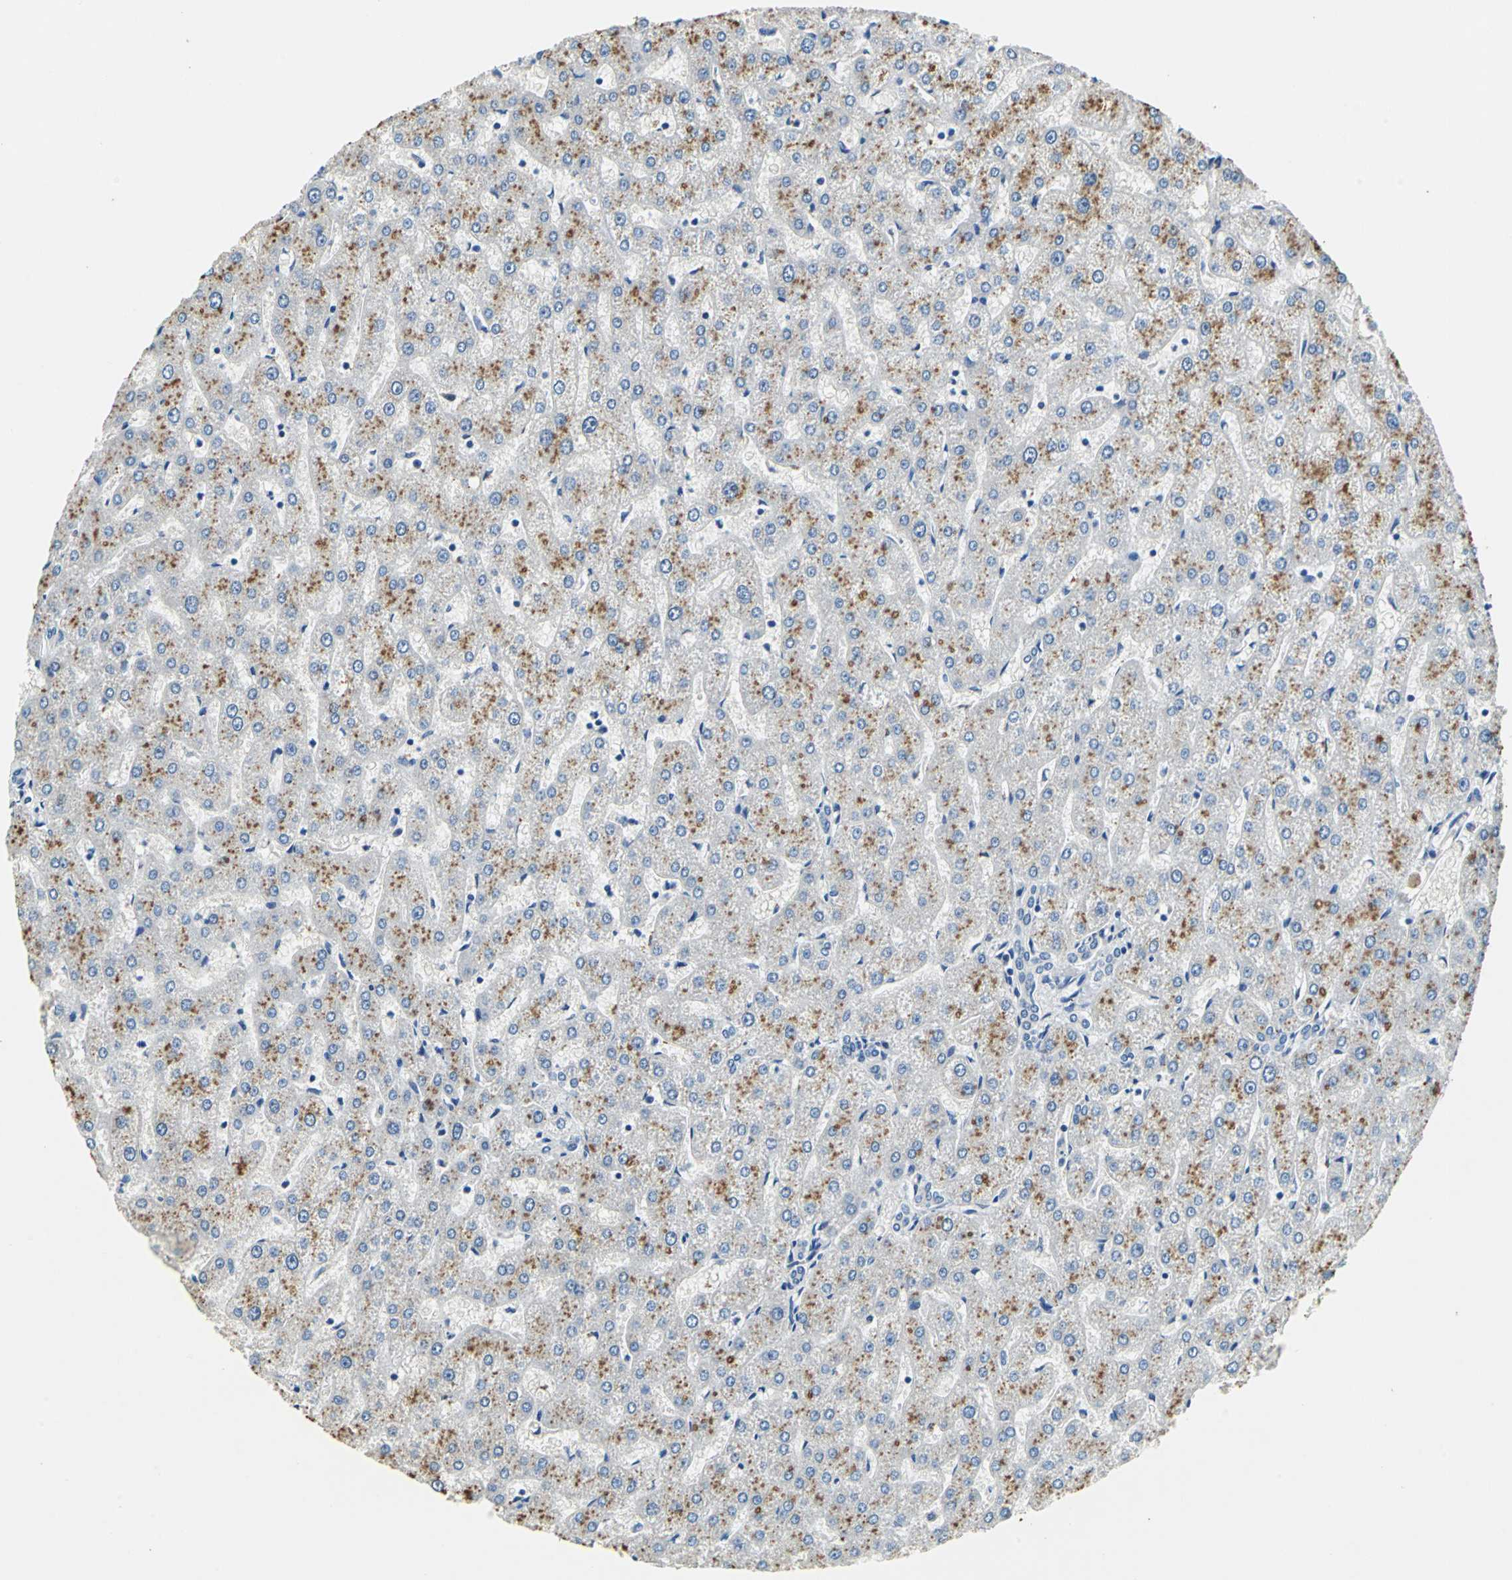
{"staining": {"intensity": "negative", "quantity": "none", "location": "none"}, "tissue": "liver", "cell_type": "Cholangiocytes", "image_type": "normal", "snomed": [{"axis": "morphology", "description": "Normal tissue, NOS"}, {"axis": "topography", "description": "Liver"}], "caption": "The immunohistochemistry (IHC) photomicrograph has no significant expression in cholangiocytes of liver.", "gene": "TEX264", "patient": {"sex": "male", "age": 67}}